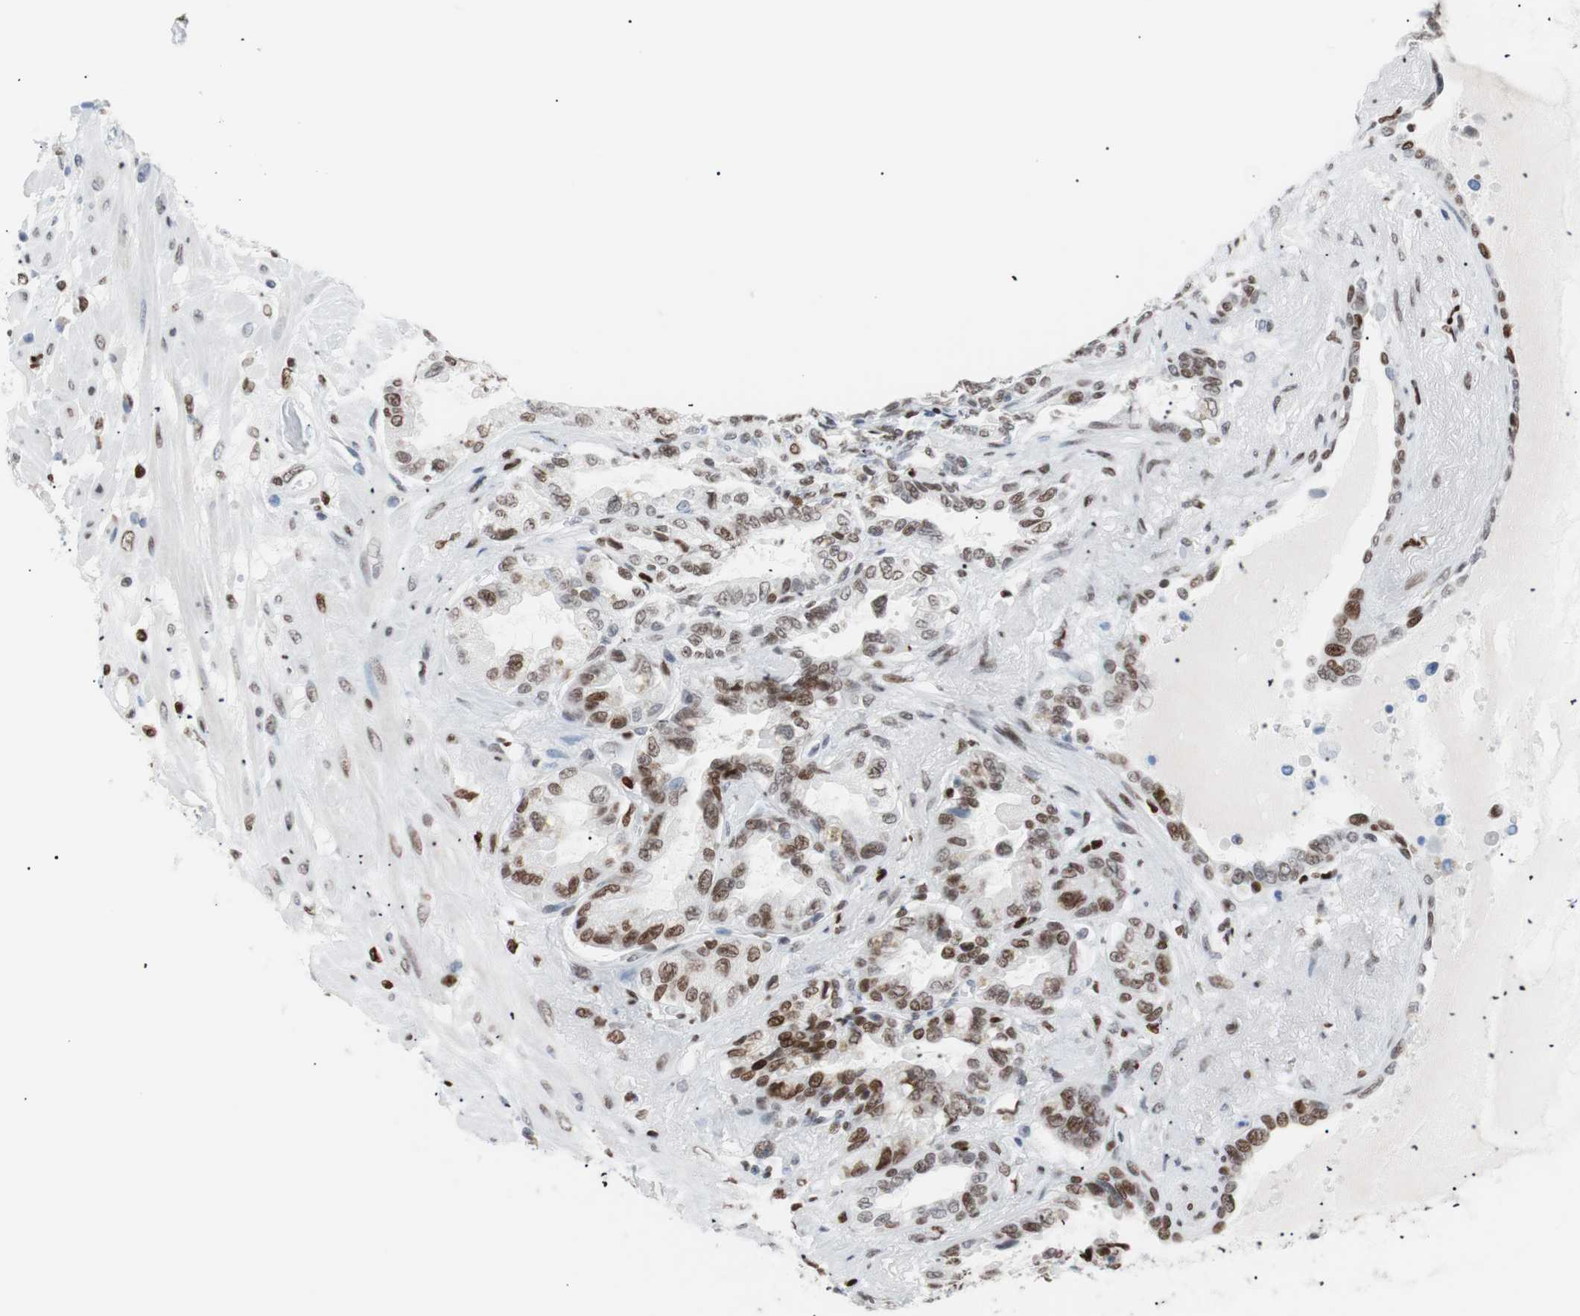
{"staining": {"intensity": "moderate", "quantity": ">75%", "location": "nuclear"}, "tissue": "seminal vesicle", "cell_type": "Glandular cells", "image_type": "normal", "snomed": [{"axis": "morphology", "description": "Normal tissue, NOS"}, {"axis": "topography", "description": "Seminal veicle"}], "caption": "DAB (3,3'-diaminobenzidine) immunohistochemical staining of normal seminal vesicle displays moderate nuclear protein staining in approximately >75% of glandular cells.", "gene": "CEBPB", "patient": {"sex": "male", "age": 61}}